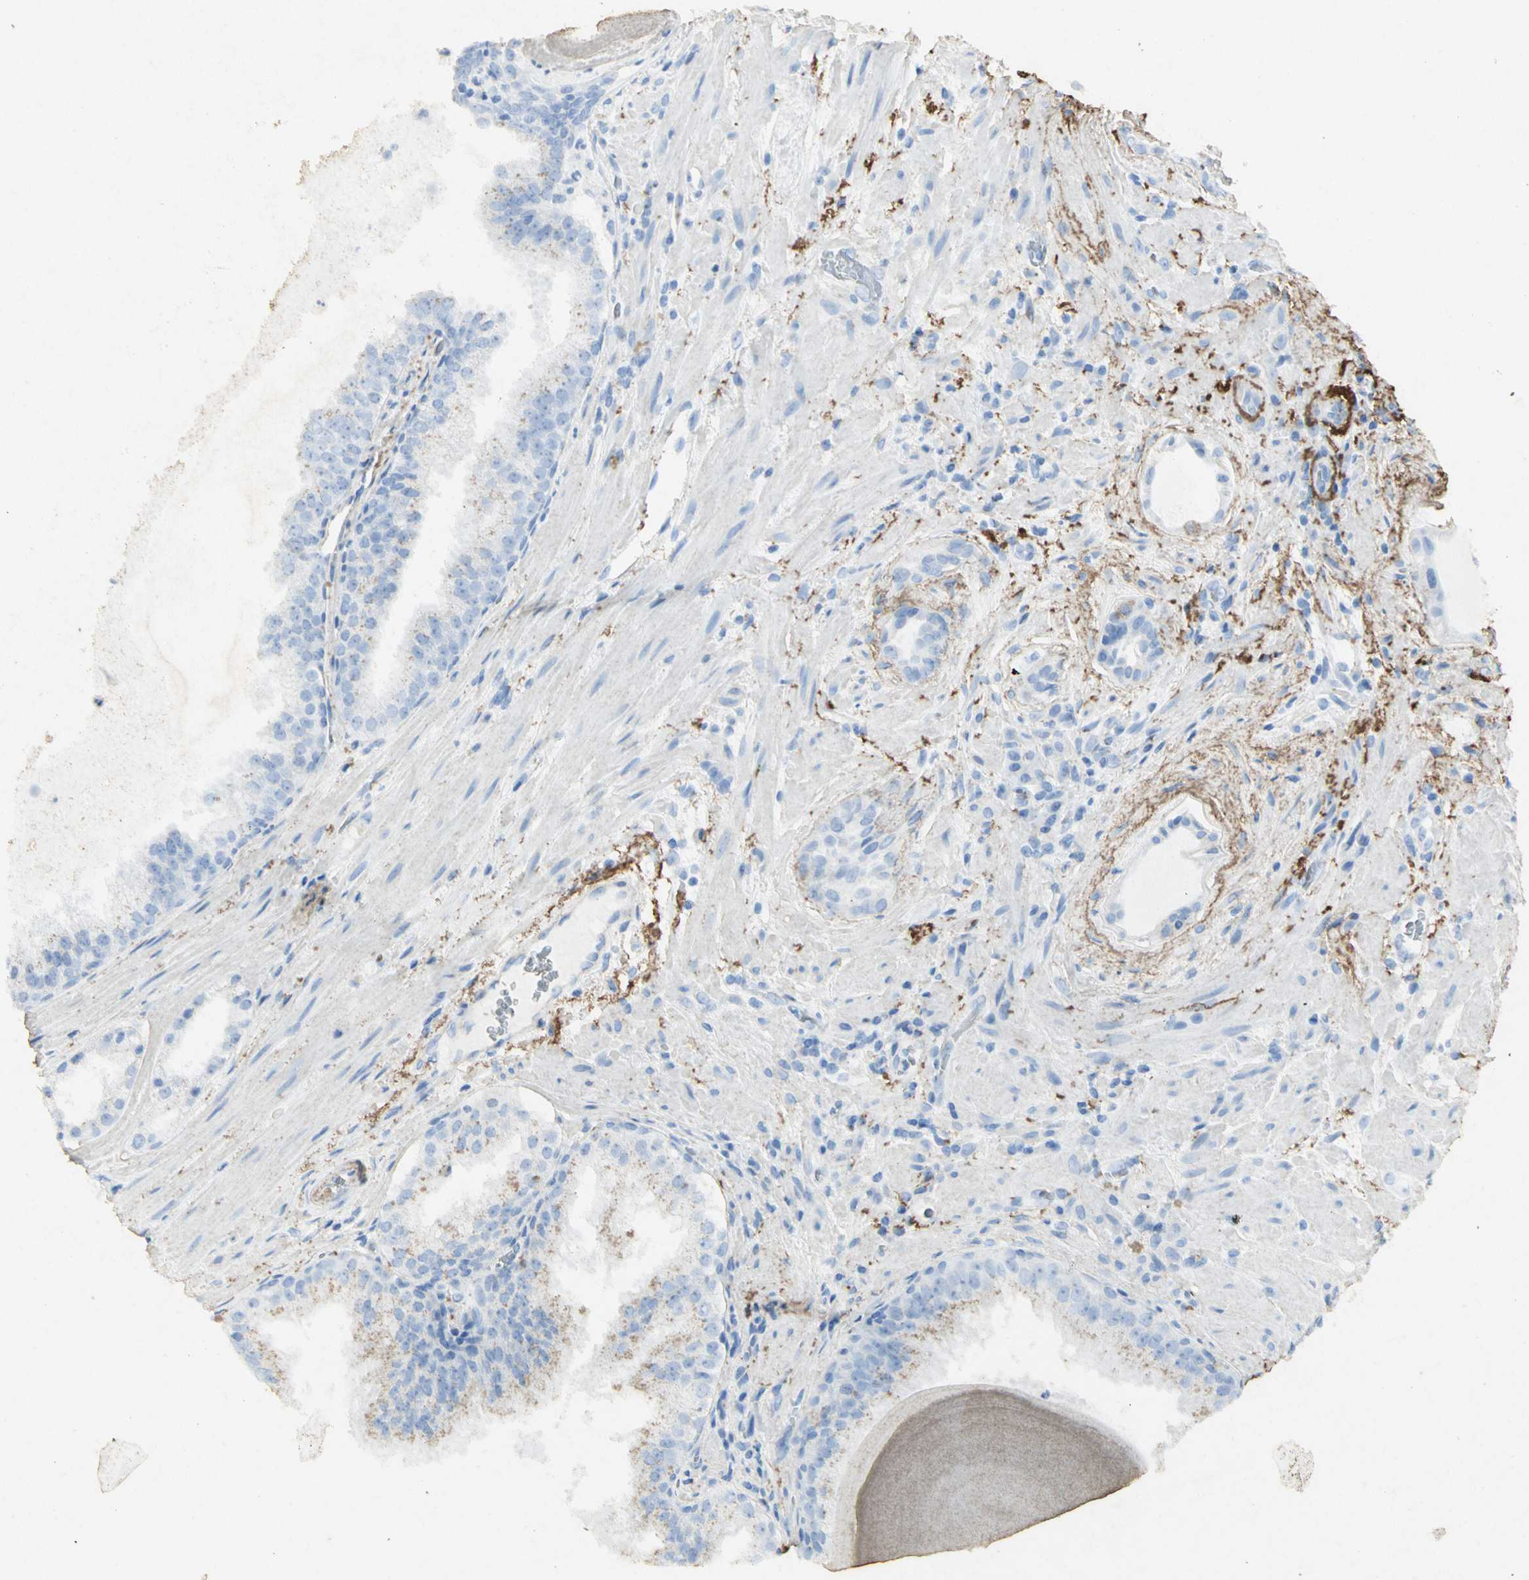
{"staining": {"intensity": "weak", "quantity": "<25%", "location": "cytoplasmic/membranous"}, "tissue": "prostate cancer", "cell_type": "Tumor cells", "image_type": "cancer", "snomed": [{"axis": "morphology", "description": "Adenocarcinoma, High grade"}, {"axis": "topography", "description": "Prostate"}], "caption": "High magnification brightfield microscopy of high-grade adenocarcinoma (prostate) stained with DAB (3,3'-diaminobenzidine) (brown) and counterstained with hematoxylin (blue): tumor cells show no significant positivity.", "gene": "ASB9", "patient": {"sex": "male", "age": 68}}